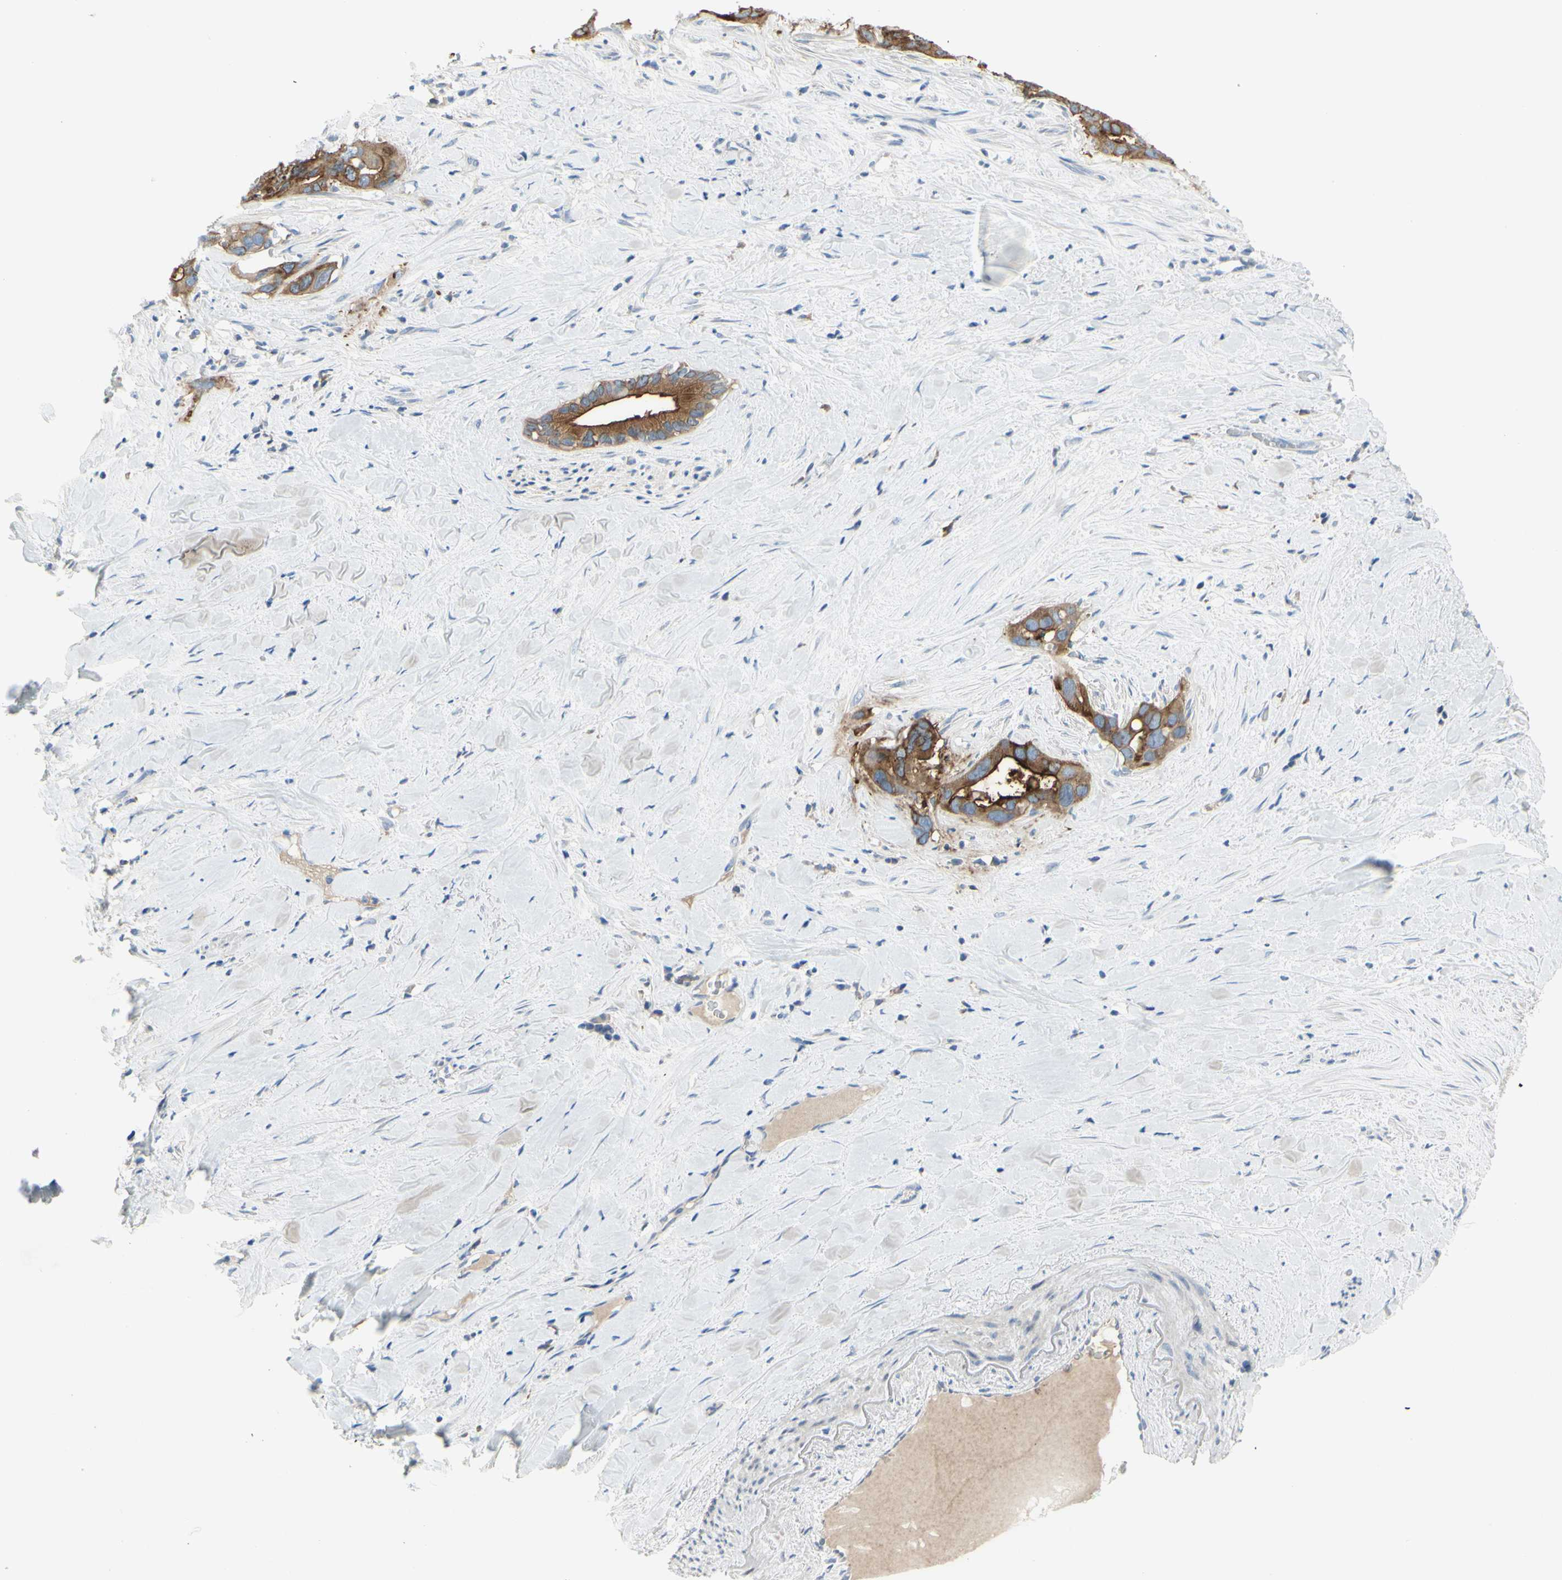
{"staining": {"intensity": "strong", "quantity": ">75%", "location": "cytoplasmic/membranous"}, "tissue": "liver cancer", "cell_type": "Tumor cells", "image_type": "cancer", "snomed": [{"axis": "morphology", "description": "Cholangiocarcinoma"}, {"axis": "topography", "description": "Liver"}], "caption": "Brown immunohistochemical staining in liver cancer displays strong cytoplasmic/membranous staining in about >75% of tumor cells.", "gene": "MUC1", "patient": {"sex": "female", "age": 65}}